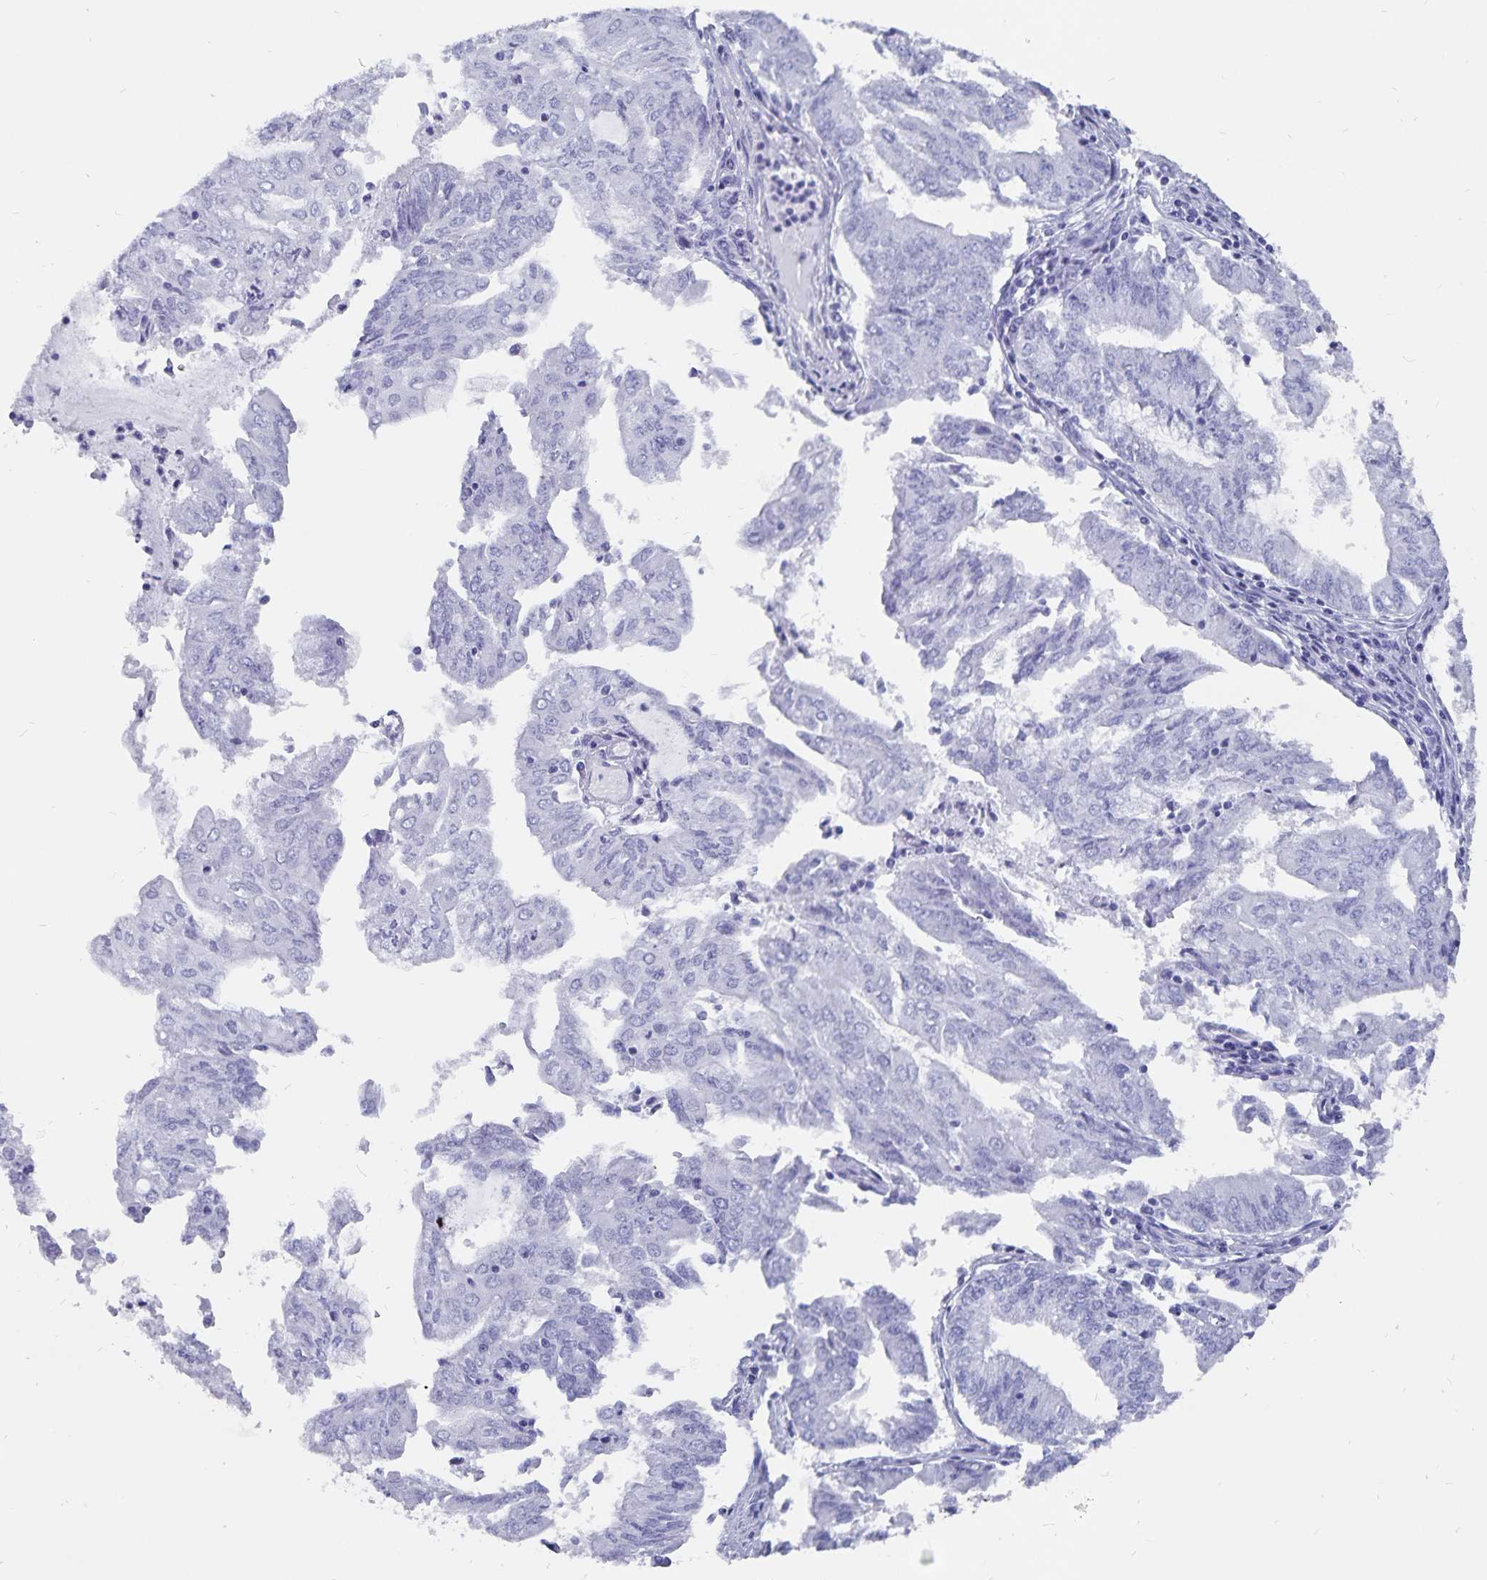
{"staining": {"intensity": "negative", "quantity": "none", "location": "none"}, "tissue": "endometrial cancer", "cell_type": "Tumor cells", "image_type": "cancer", "snomed": [{"axis": "morphology", "description": "Adenocarcinoma, NOS"}, {"axis": "topography", "description": "Endometrium"}], "caption": "DAB immunohistochemical staining of human adenocarcinoma (endometrial) shows no significant staining in tumor cells.", "gene": "ADH1A", "patient": {"sex": "female", "age": 61}}